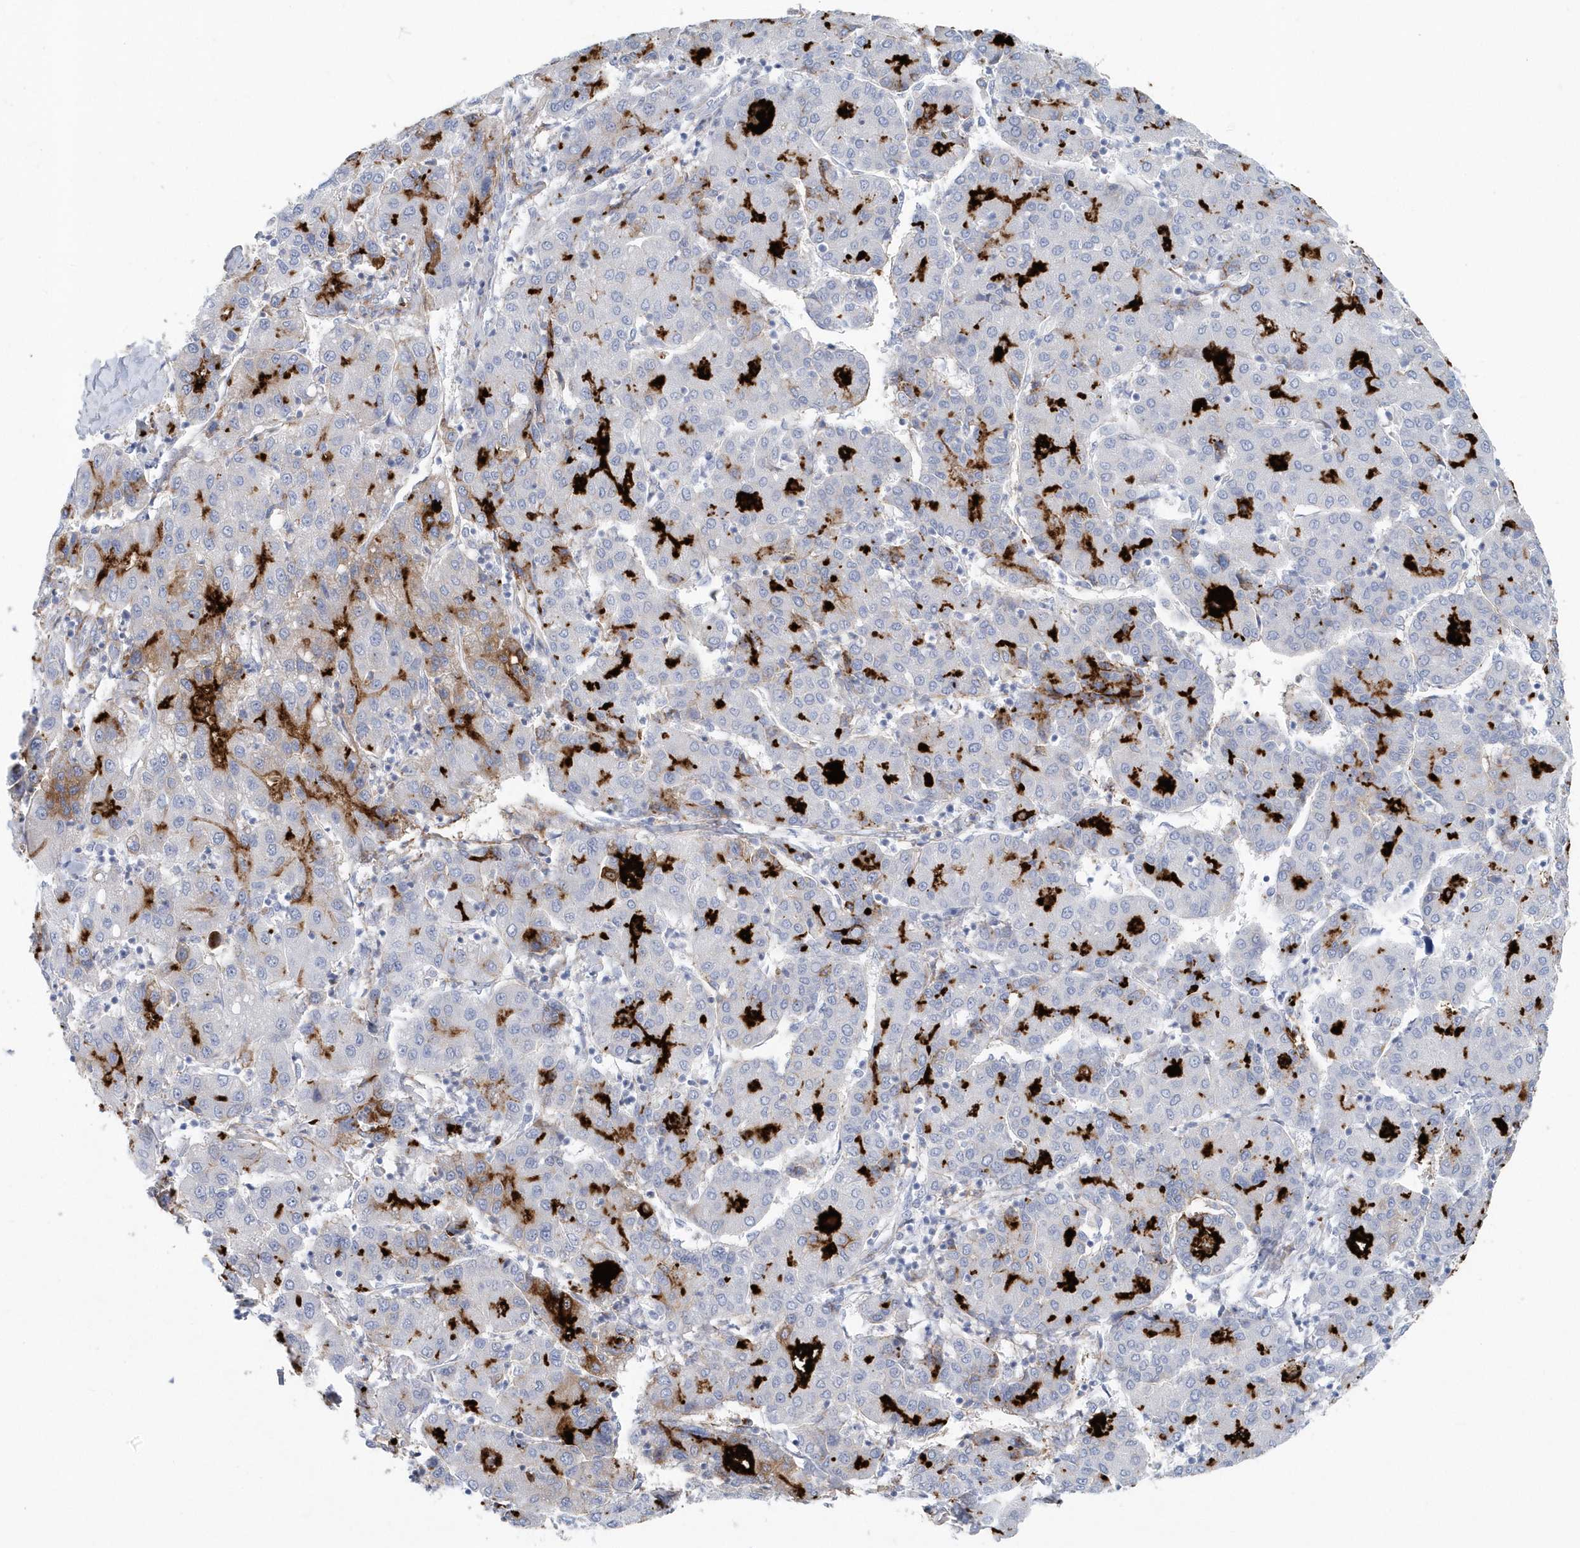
{"staining": {"intensity": "strong", "quantity": "<25%", "location": "cytoplasmic/membranous"}, "tissue": "liver cancer", "cell_type": "Tumor cells", "image_type": "cancer", "snomed": [{"axis": "morphology", "description": "Carcinoma, Hepatocellular, NOS"}, {"axis": "topography", "description": "Liver"}], "caption": "Hepatocellular carcinoma (liver) was stained to show a protein in brown. There is medium levels of strong cytoplasmic/membranous staining in approximately <25% of tumor cells.", "gene": "JCHAIN", "patient": {"sex": "male", "age": 65}}